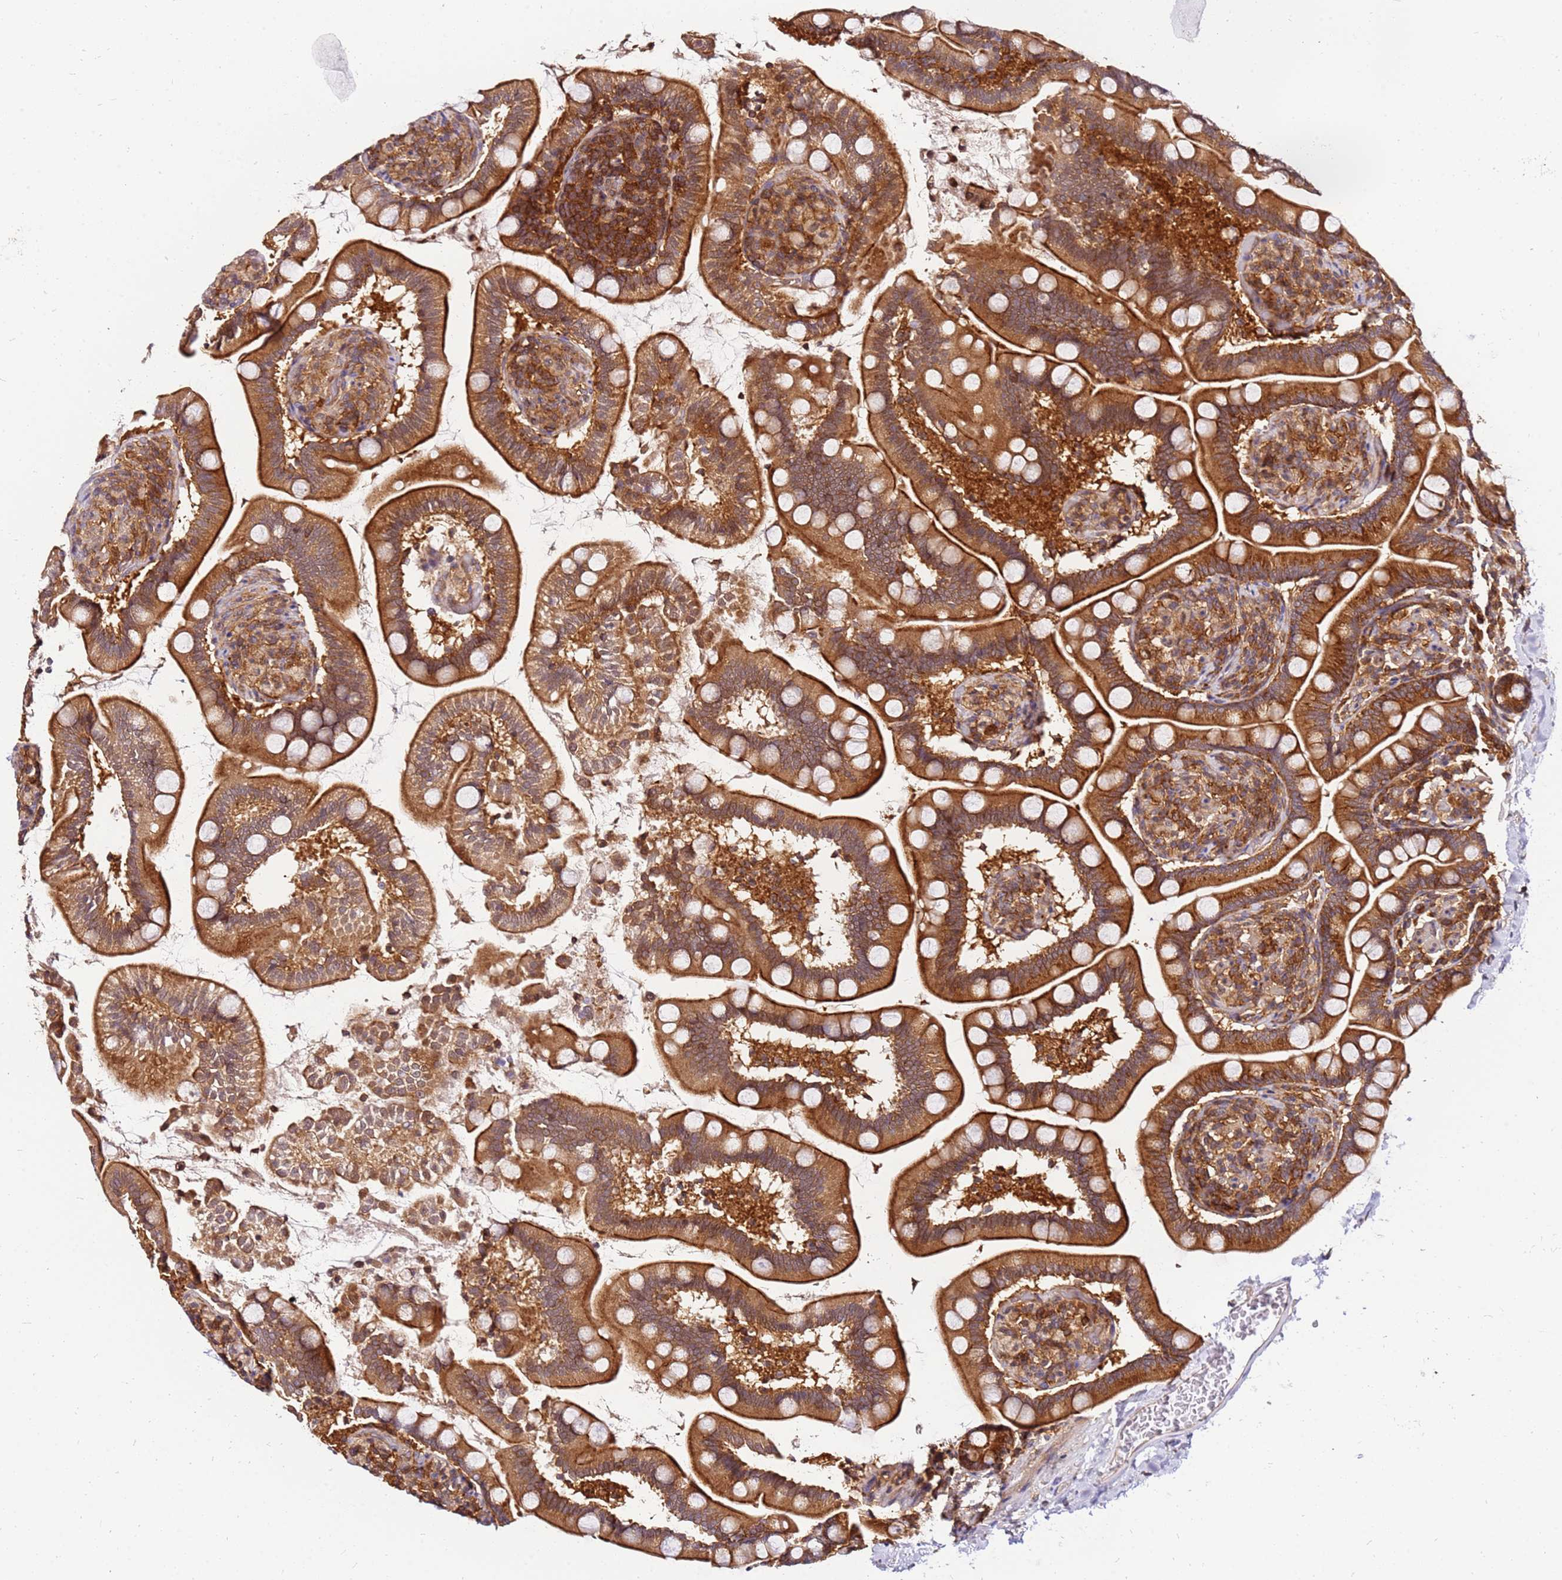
{"staining": {"intensity": "strong", "quantity": ">75%", "location": "cytoplasmic/membranous"}, "tissue": "small intestine", "cell_type": "Glandular cells", "image_type": "normal", "snomed": [{"axis": "morphology", "description": "Normal tissue, NOS"}, {"axis": "topography", "description": "Small intestine"}], "caption": "This histopathology image demonstrates benign small intestine stained with immunohistochemistry (IHC) to label a protein in brown. The cytoplasmic/membranous of glandular cells show strong positivity for the protein. Nuclei are counter-stained blue.", "gene": "PIH1D1", "patient": {"sex": "female", "age": 64}}